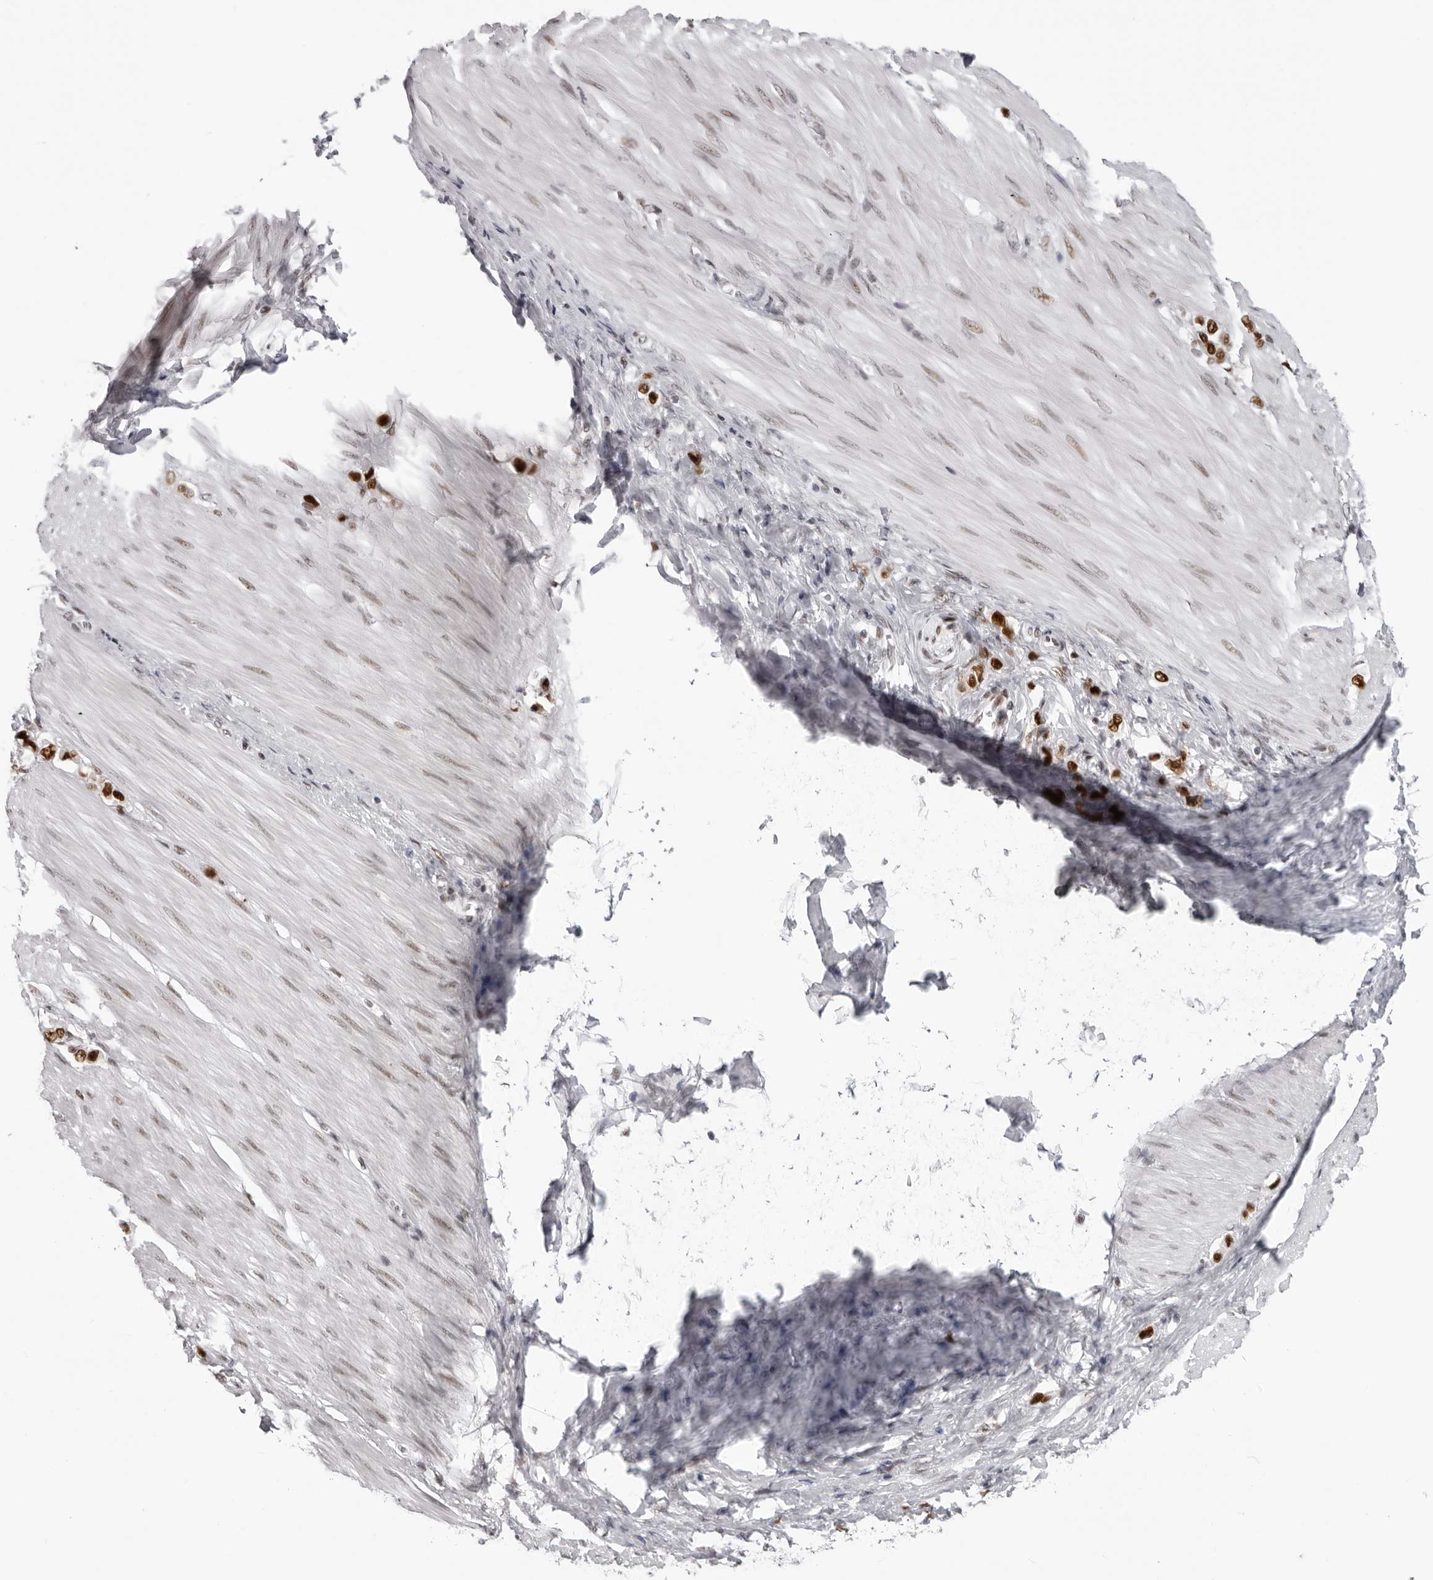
{"staining": {"intensity": "strong", "quantity": ">75%", "location": "nuclear"}, "tissue": "stomach cancer", "cell_type": "Tumor cells", "image_type": "cancer", "snomed": [{"axis": "morphology", "description": "Adenocarcinoma, NOS"}, {"axis": "topography", "description": "Stomach"}], "caption": "Approximately >75% of tumor cells in human adenocarcinoma (stomach) exhibit strong nuclear protein staining as visualized by brown immunohistochemical staining.", "gene": "HEXIM2", "patient": {"sex": "female", "age": 65}}